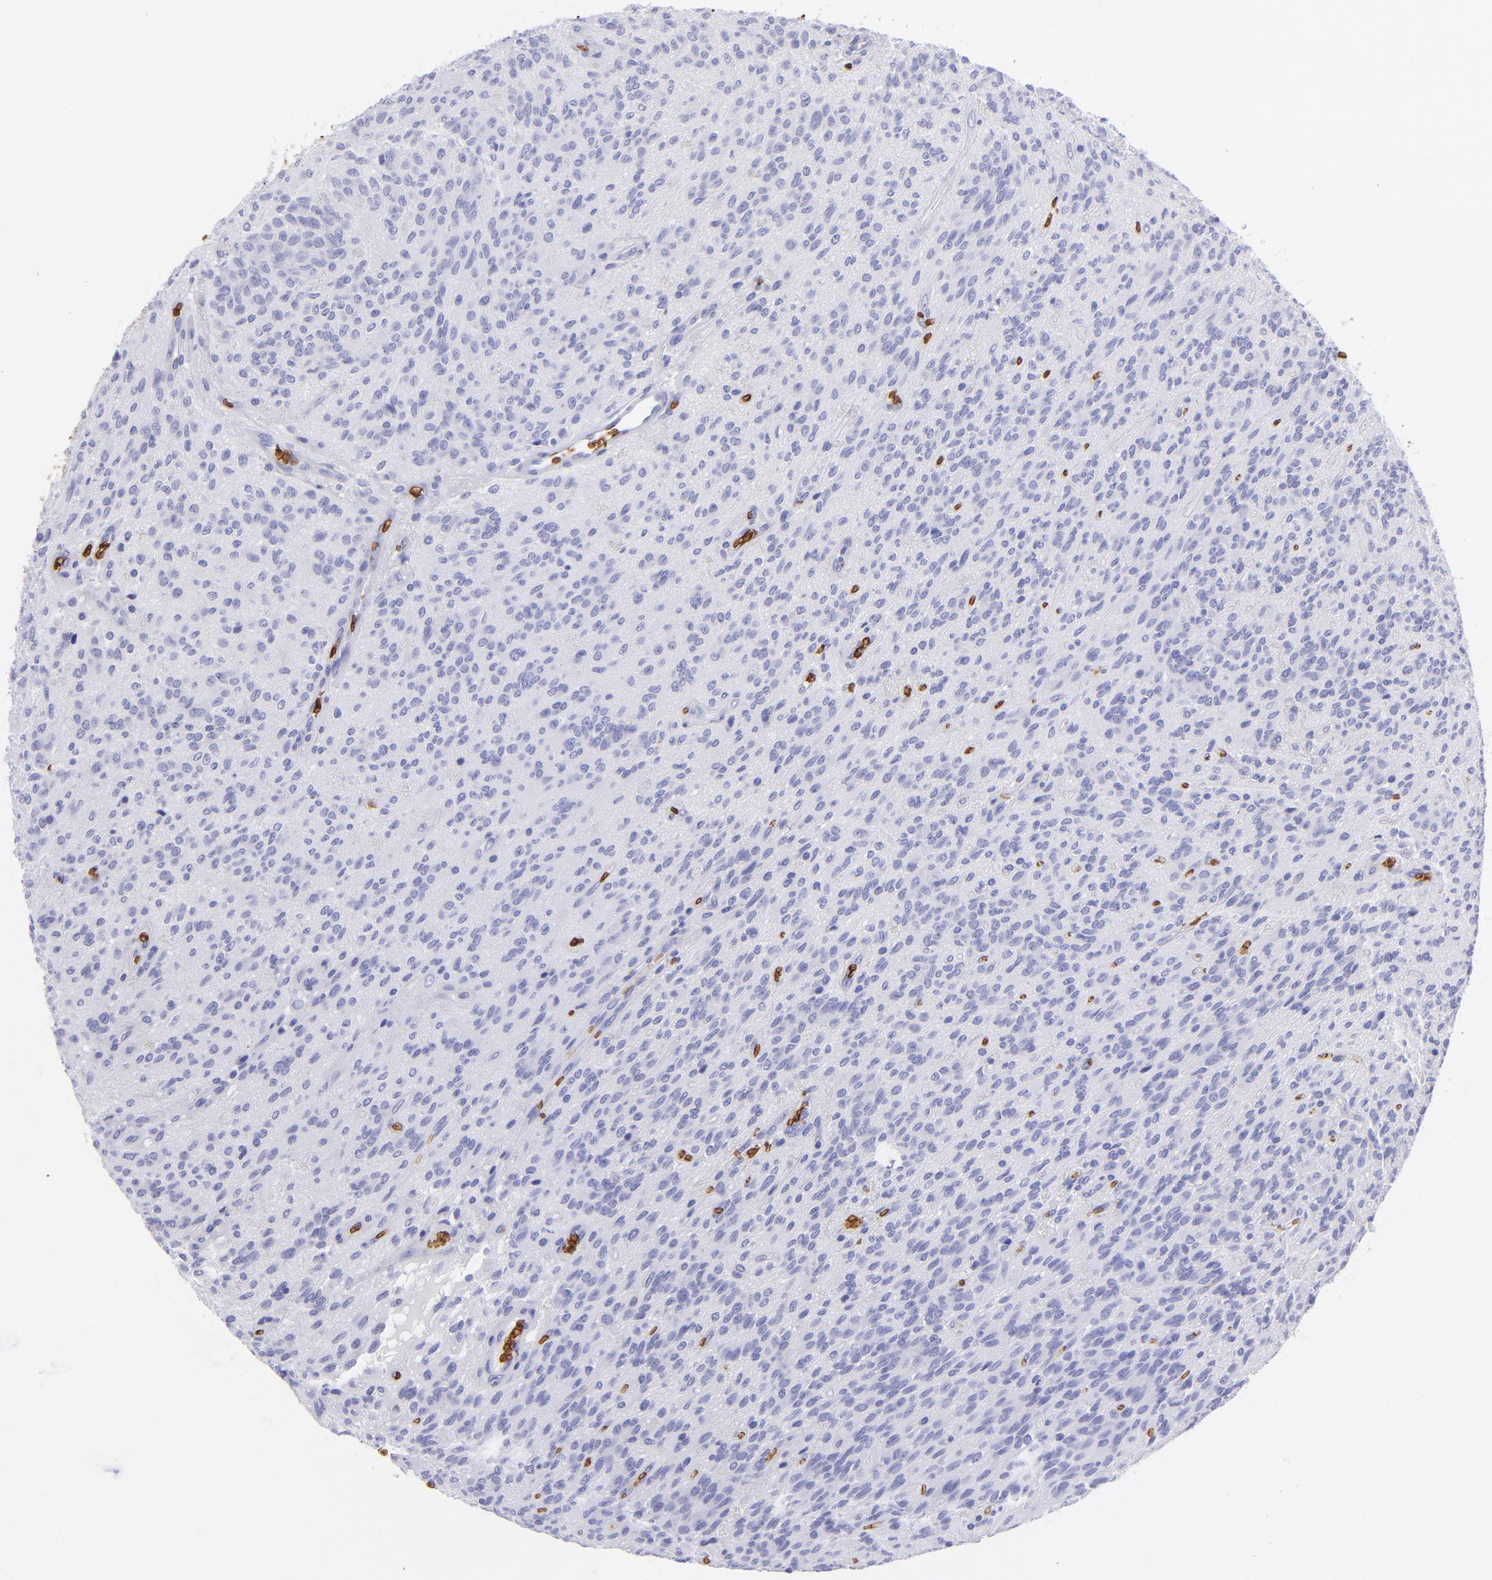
{"staining": {"intensity": "negative", "quantity": "none", "location": "none"}, "tissue": "glioma", "cell_type": "Tumor cells", "image_type": "cancer", "snomed": [{"axis": "morphology", "description": "Glioma, malignant, Low grade"}, {"axis": "topography", "description": "Brain"}], "caption": "IHC micrograph of malignant glioma (low-grade) stained for a protein (brown), which displays no staining in tumor cells. (Stains: DAB (3,3'-diaminobenzidine) immunohistochemistry with hematoxylin counter stain, Microscopy: brightfield microscopy at high magnification).", "gene": "GYPA", "patient": {"sex": "female", "age": 15}}